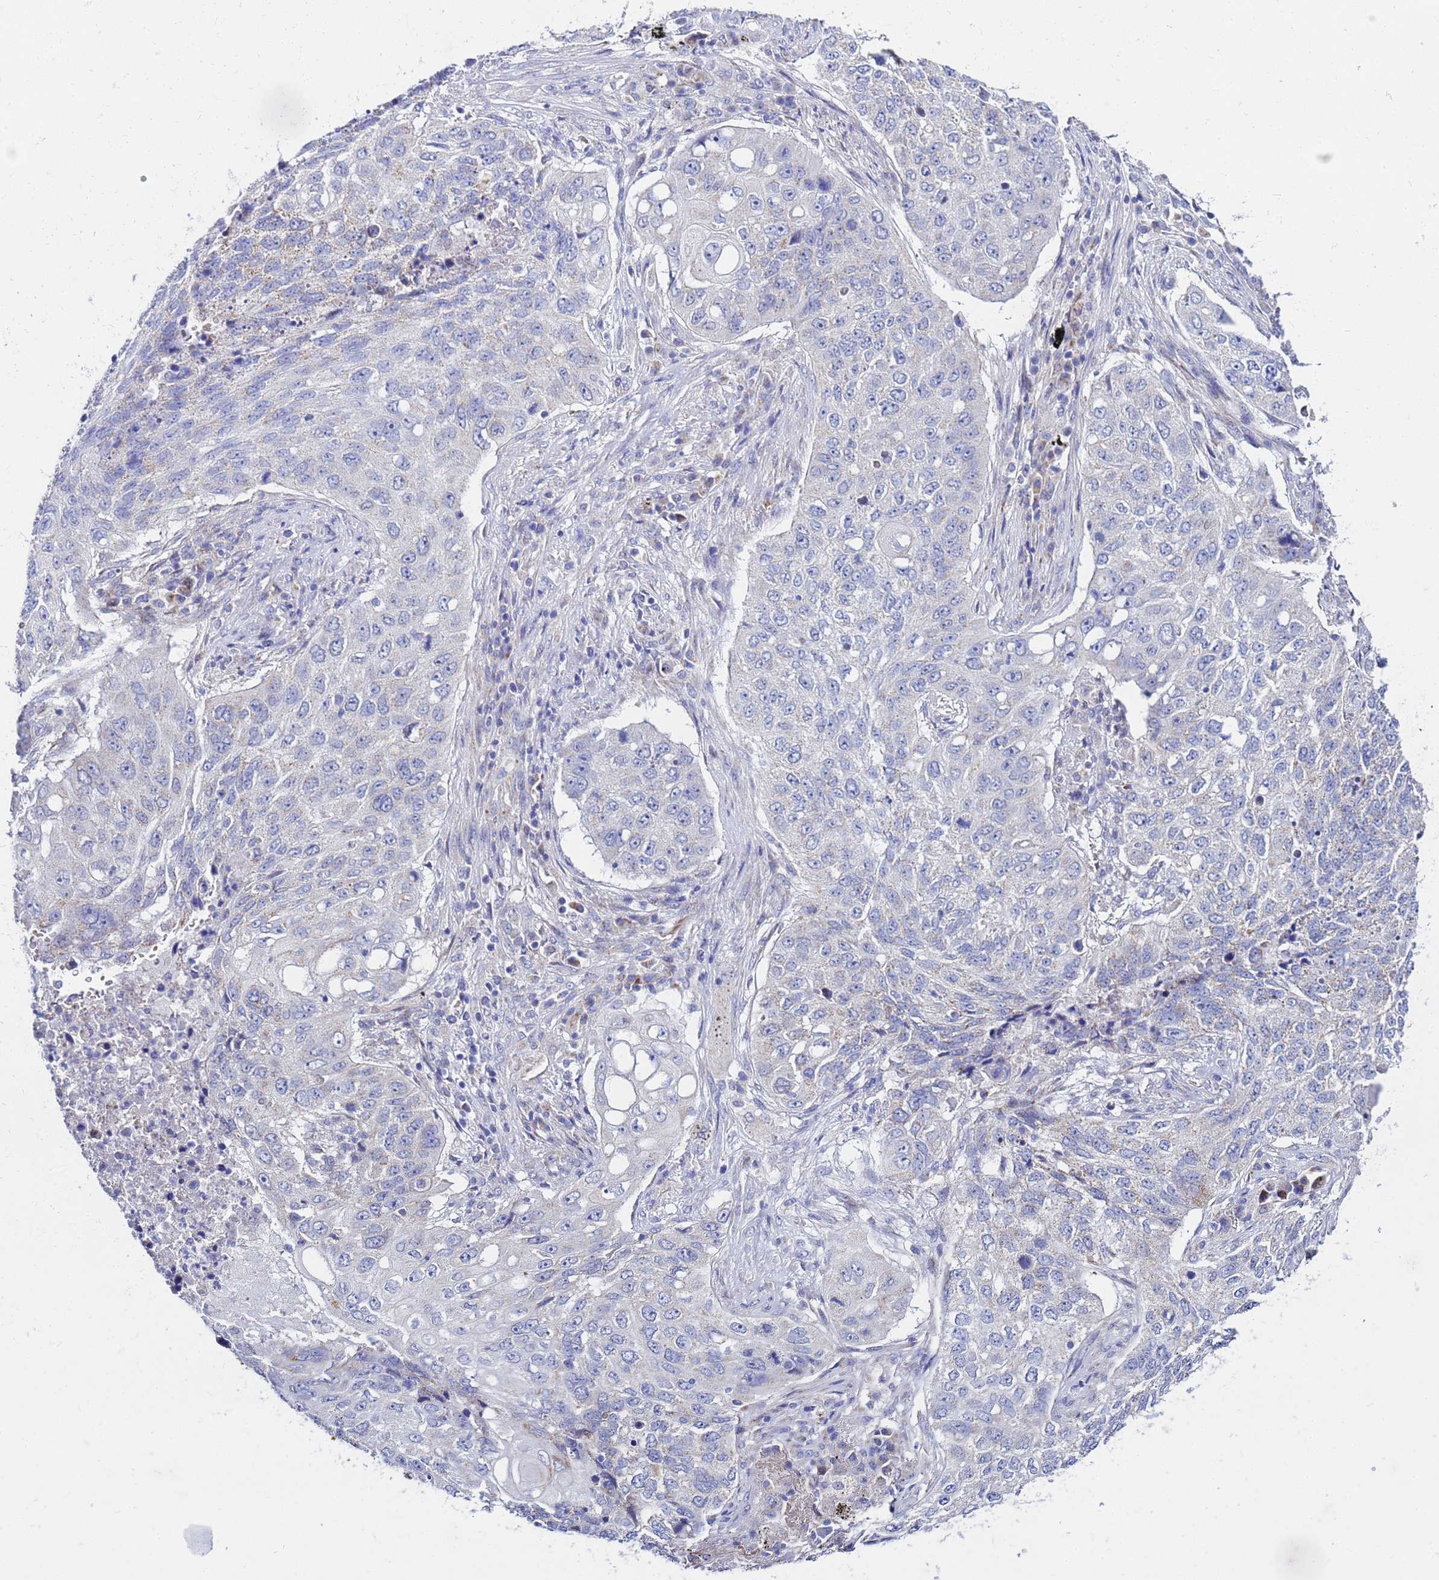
{"staining": {"intensity": "negative", "quantity": "none", "location": "none"}, "tissue": "lung cancer", "cell_type": "Tumor cells", "image_type": "cancer", "snomed": [{"axis": "morphology", "description": "Squamous cell carcinoma, NOS"}, {"axis": "topography", "description": "Lung"}], "caption": "A high-resolution photomicrograph shows immunohistochemistry (IHC) staining of lung squamous cell carcinoma, which demonstrates no significant positivity in tumor cells.", "gene": "FAHD2A", "patient": {"sex": "female", "age": 63}}